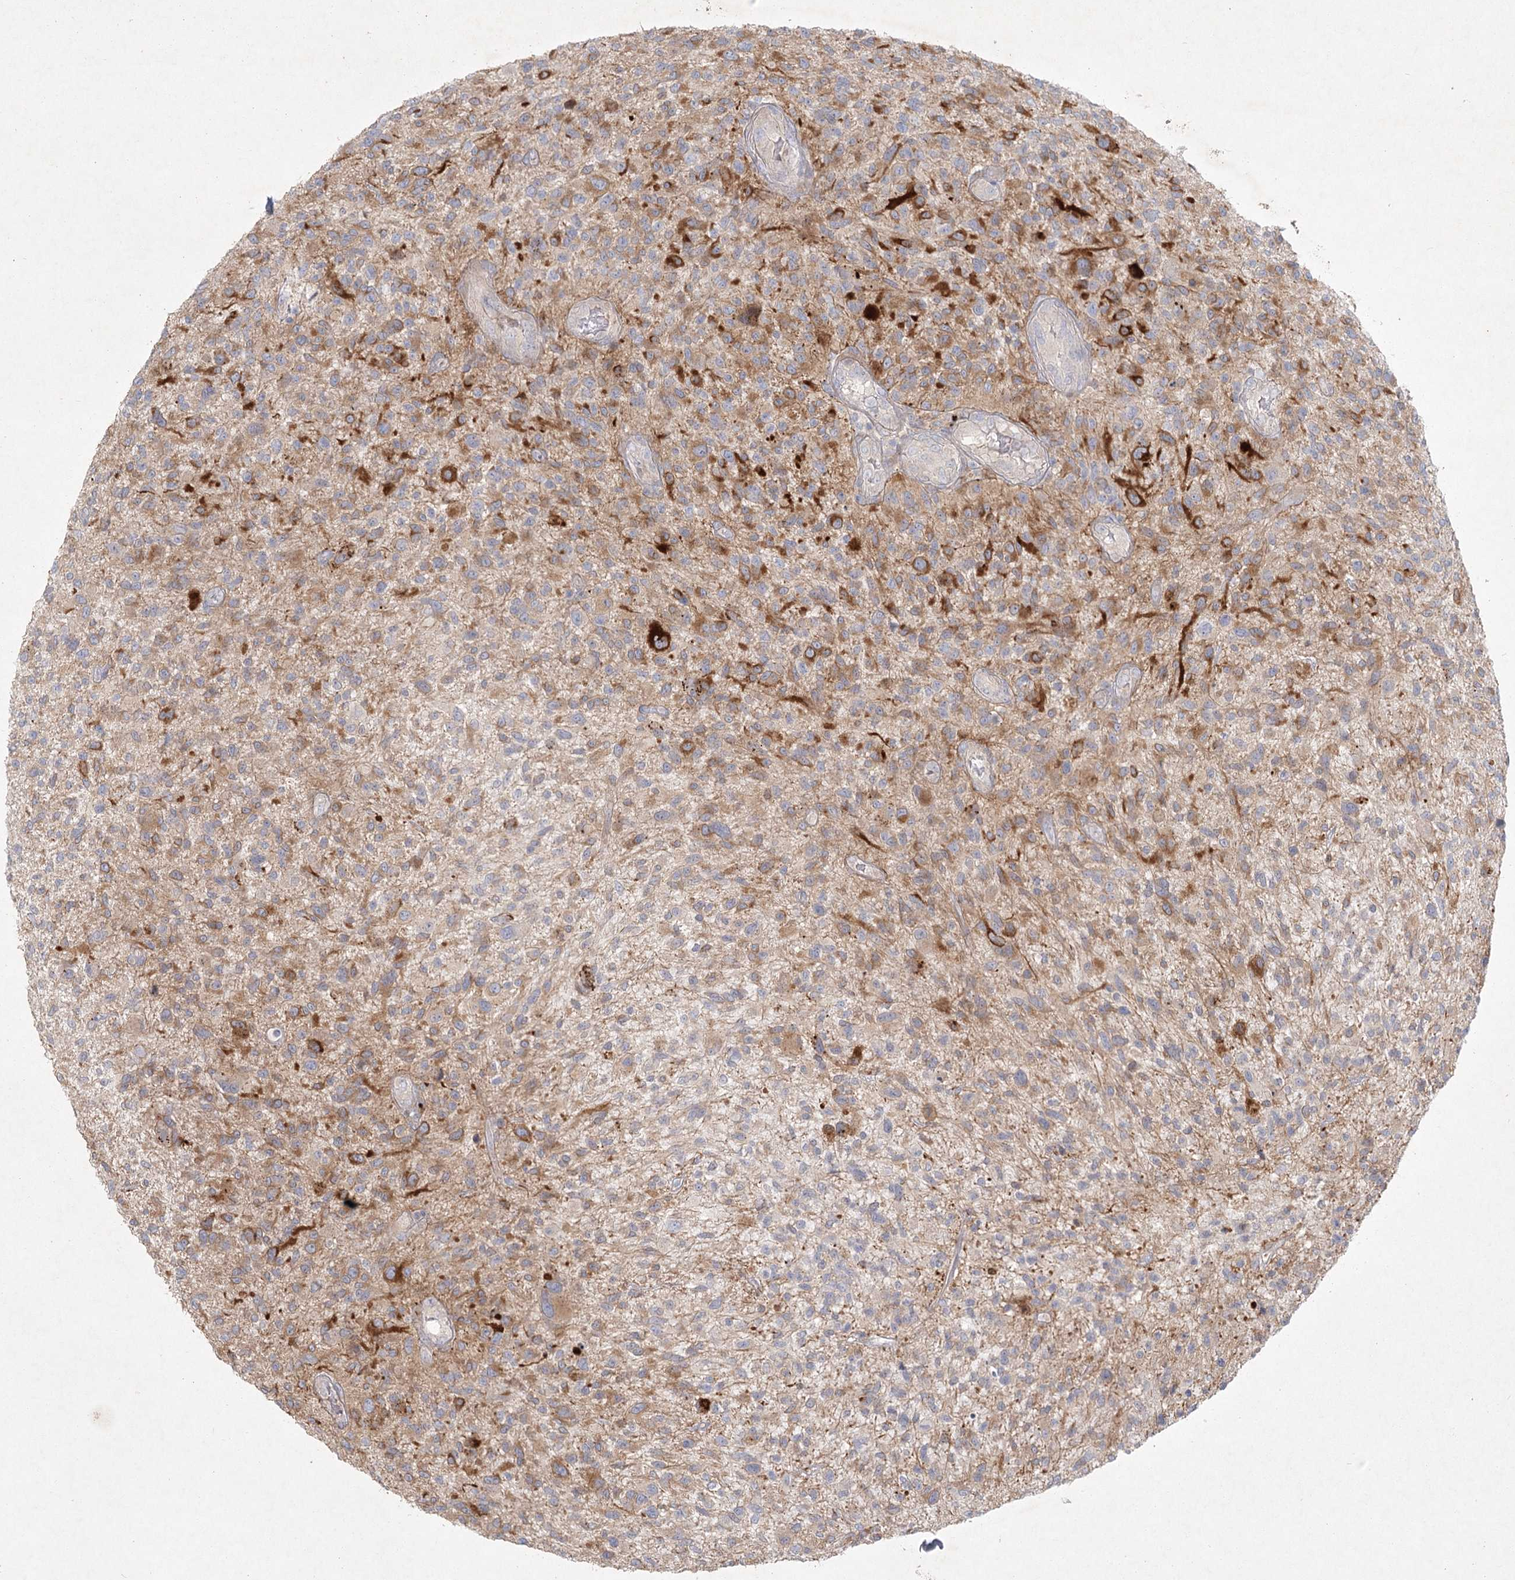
{"staining": {"intensity": "moderate", "quantity": ">75%", "location": "cytoplasmic/membranous"}, "tissue": "glioma", "cell_type": "Tumor cells", "image_type": "cancer", "snomed": [{"axis": "morphology", "description": "Glioma, malignant, High grade"}, {"axis": "topography", "description": "Brain"}], "caption": "IHC histopathology image of neoplastic tissue: human glioma stained using immunohistochemistry demonstrates medium levels of moderate protein expression localized specifically in the cytoplasmic/membranous of tumor cells, appearing as a cytoplasmic/membranous brown color.", "gene": "FAM110C", "patient": {"sex": "male", "age": 47}}